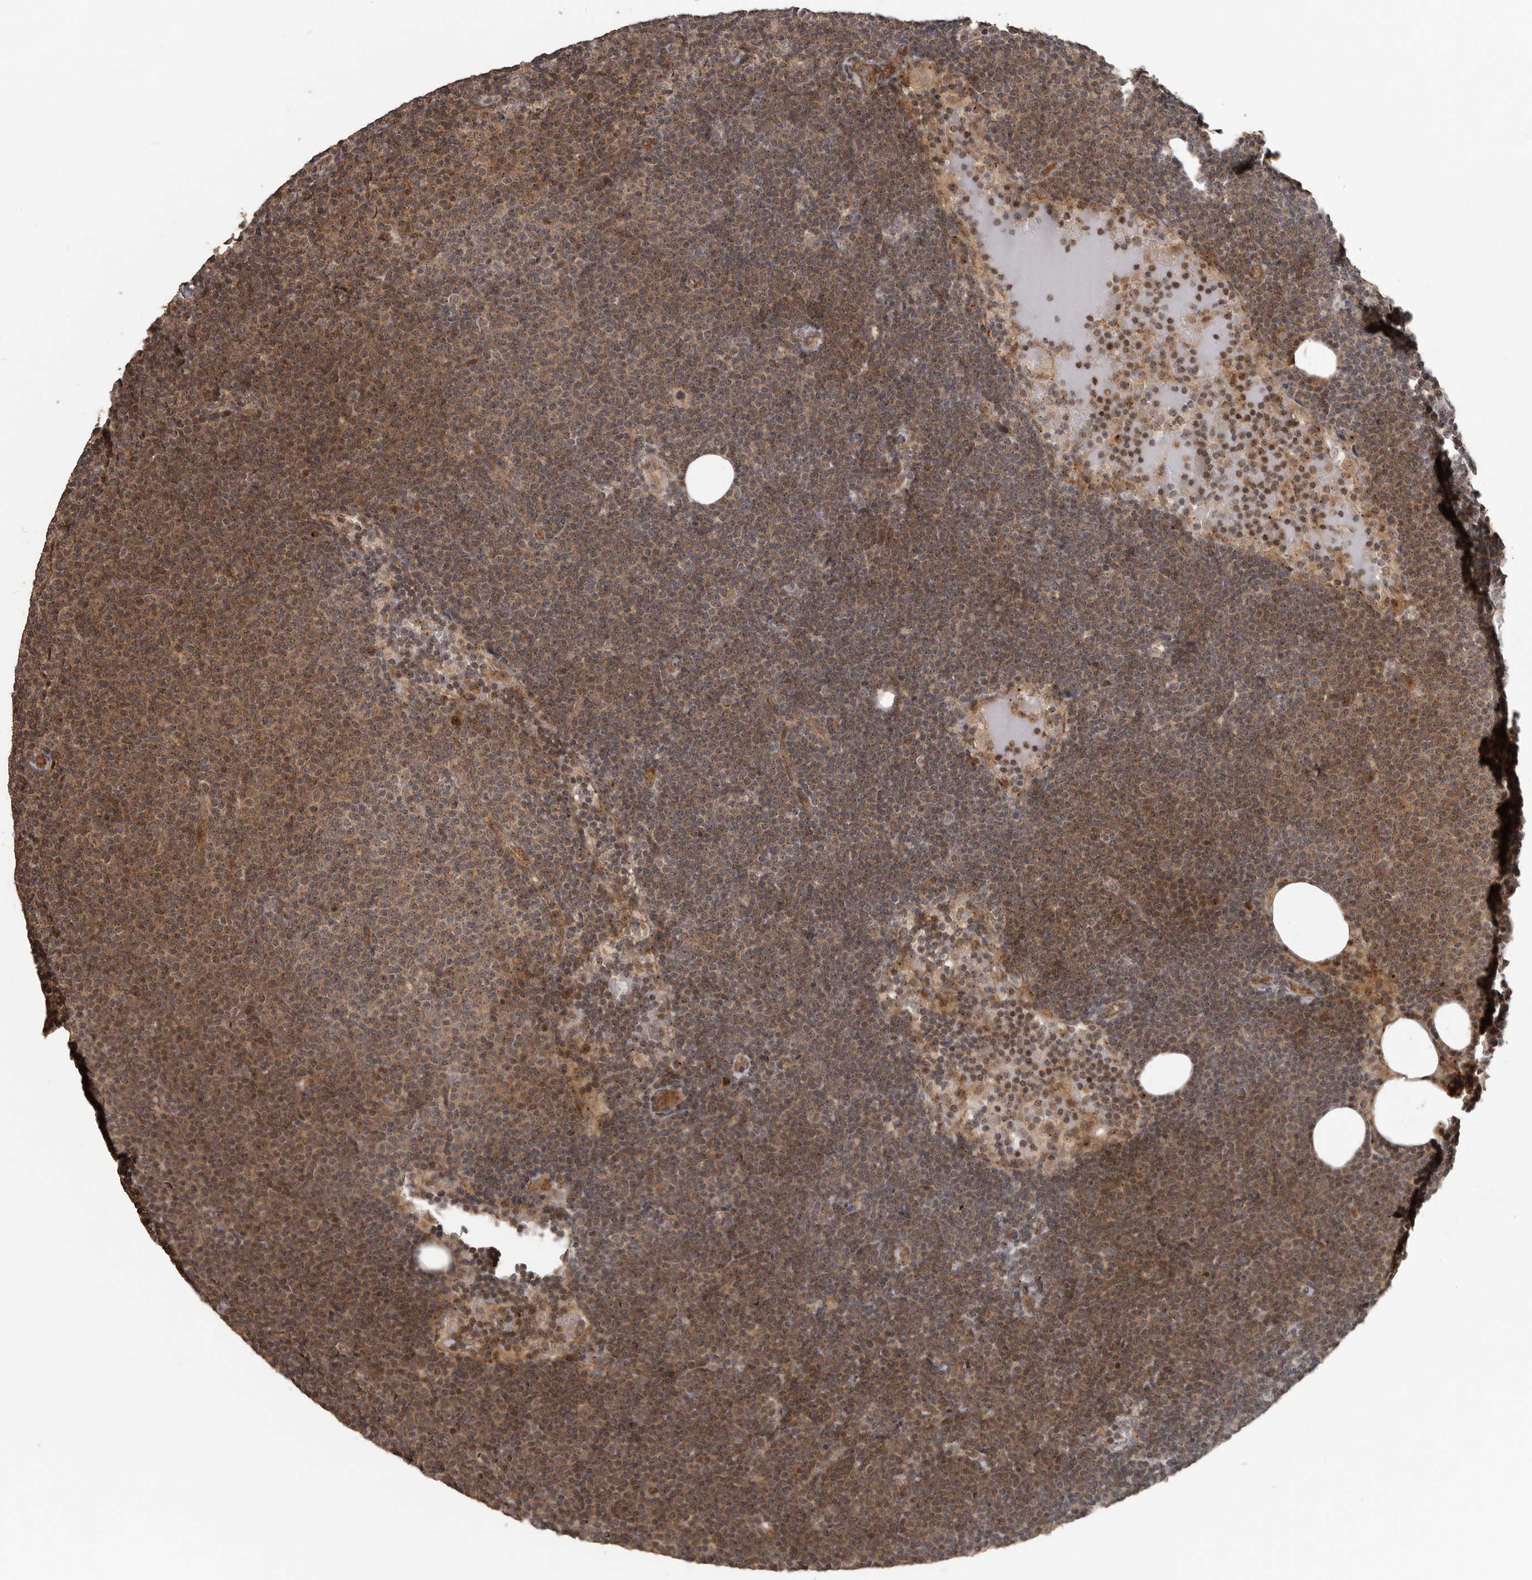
{"staining": {"intensity": "moderate", "quantity": ">75%", "location": "cytoplasmic/membranous,nuclear"}, "tissue": "lymphoma", "cell_type": "Tumor cells", "image_type": "cancer", "snomed": [{"axis": "morphology", "description": "Malignant lymphoma, non-Hodgkin's type, Low grade"}, {"axis": "topography", "description": "Lymph node"}], "caption": "Protein analysis of low-grade malignant lymphoma, non-Hodgkin's type tissue exhibits moderate cytoplasmic/membranous and nuclear staining in about >75% of tumor cells.", "gene": "CEP350", "patient": {"sex": "female", "age": 53}}